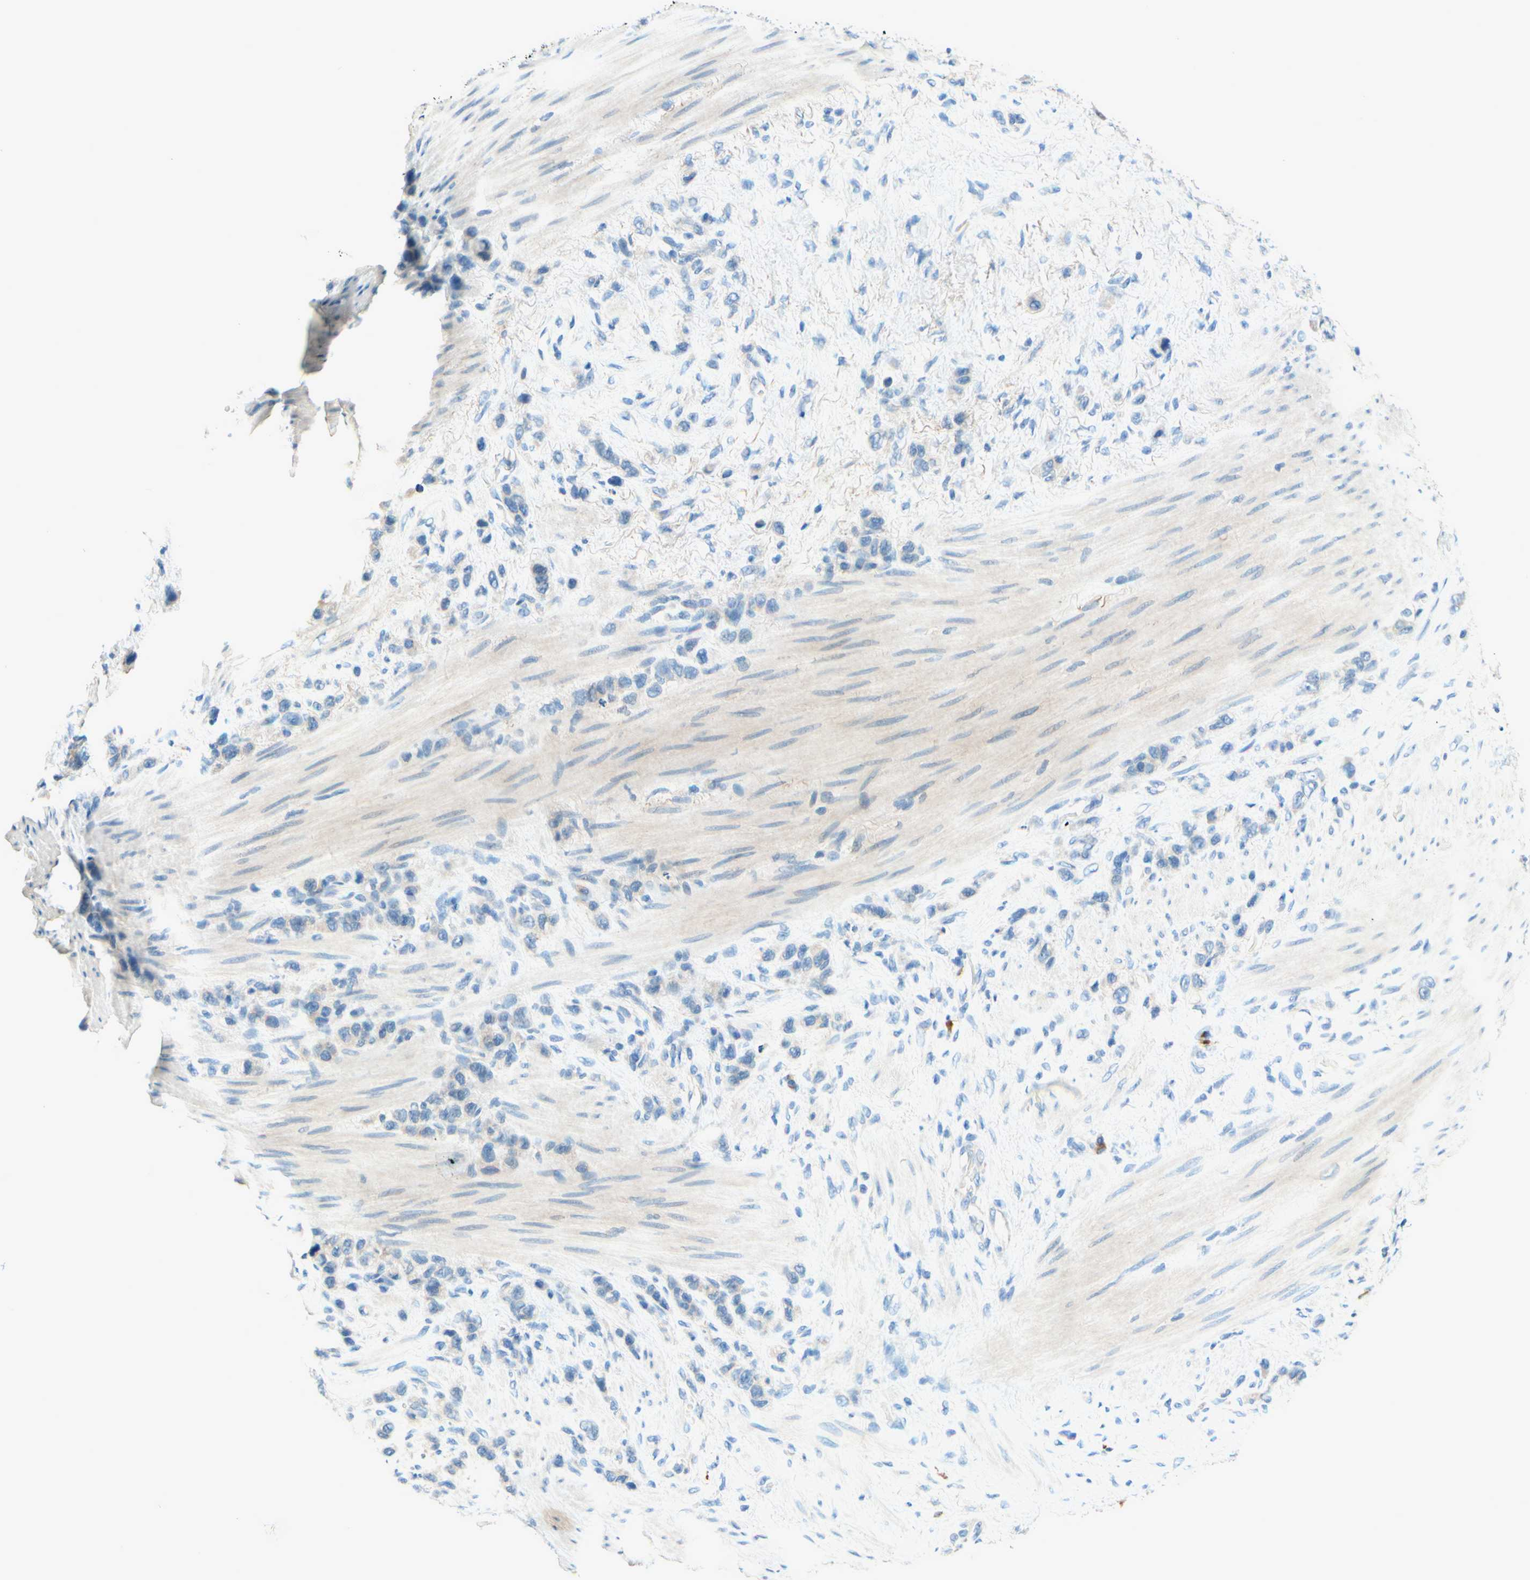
{"staining": {"intensity": "negative", "quantity": "none", "location": "none"}, "tissue": "stomach cancer", "cell_type": "Tumor cells", "image_type": "cancer", "snomed": [{"axis": "morphology", "description": "Adenocarcinoma, NOS"}, {"axis": "morphology", "description": "Adenocarcinoma, High grade"}, {"axis": "topography", "description": "Stomach, upper"}, {"axis": "topography", "description": "Stomach, lower"}], "caption": "Micrograph shows no protein expression in tumor cells of stomach cancer tissue.", "gene": "PASD1", "patient": {"sex": "female", "age": 65}}